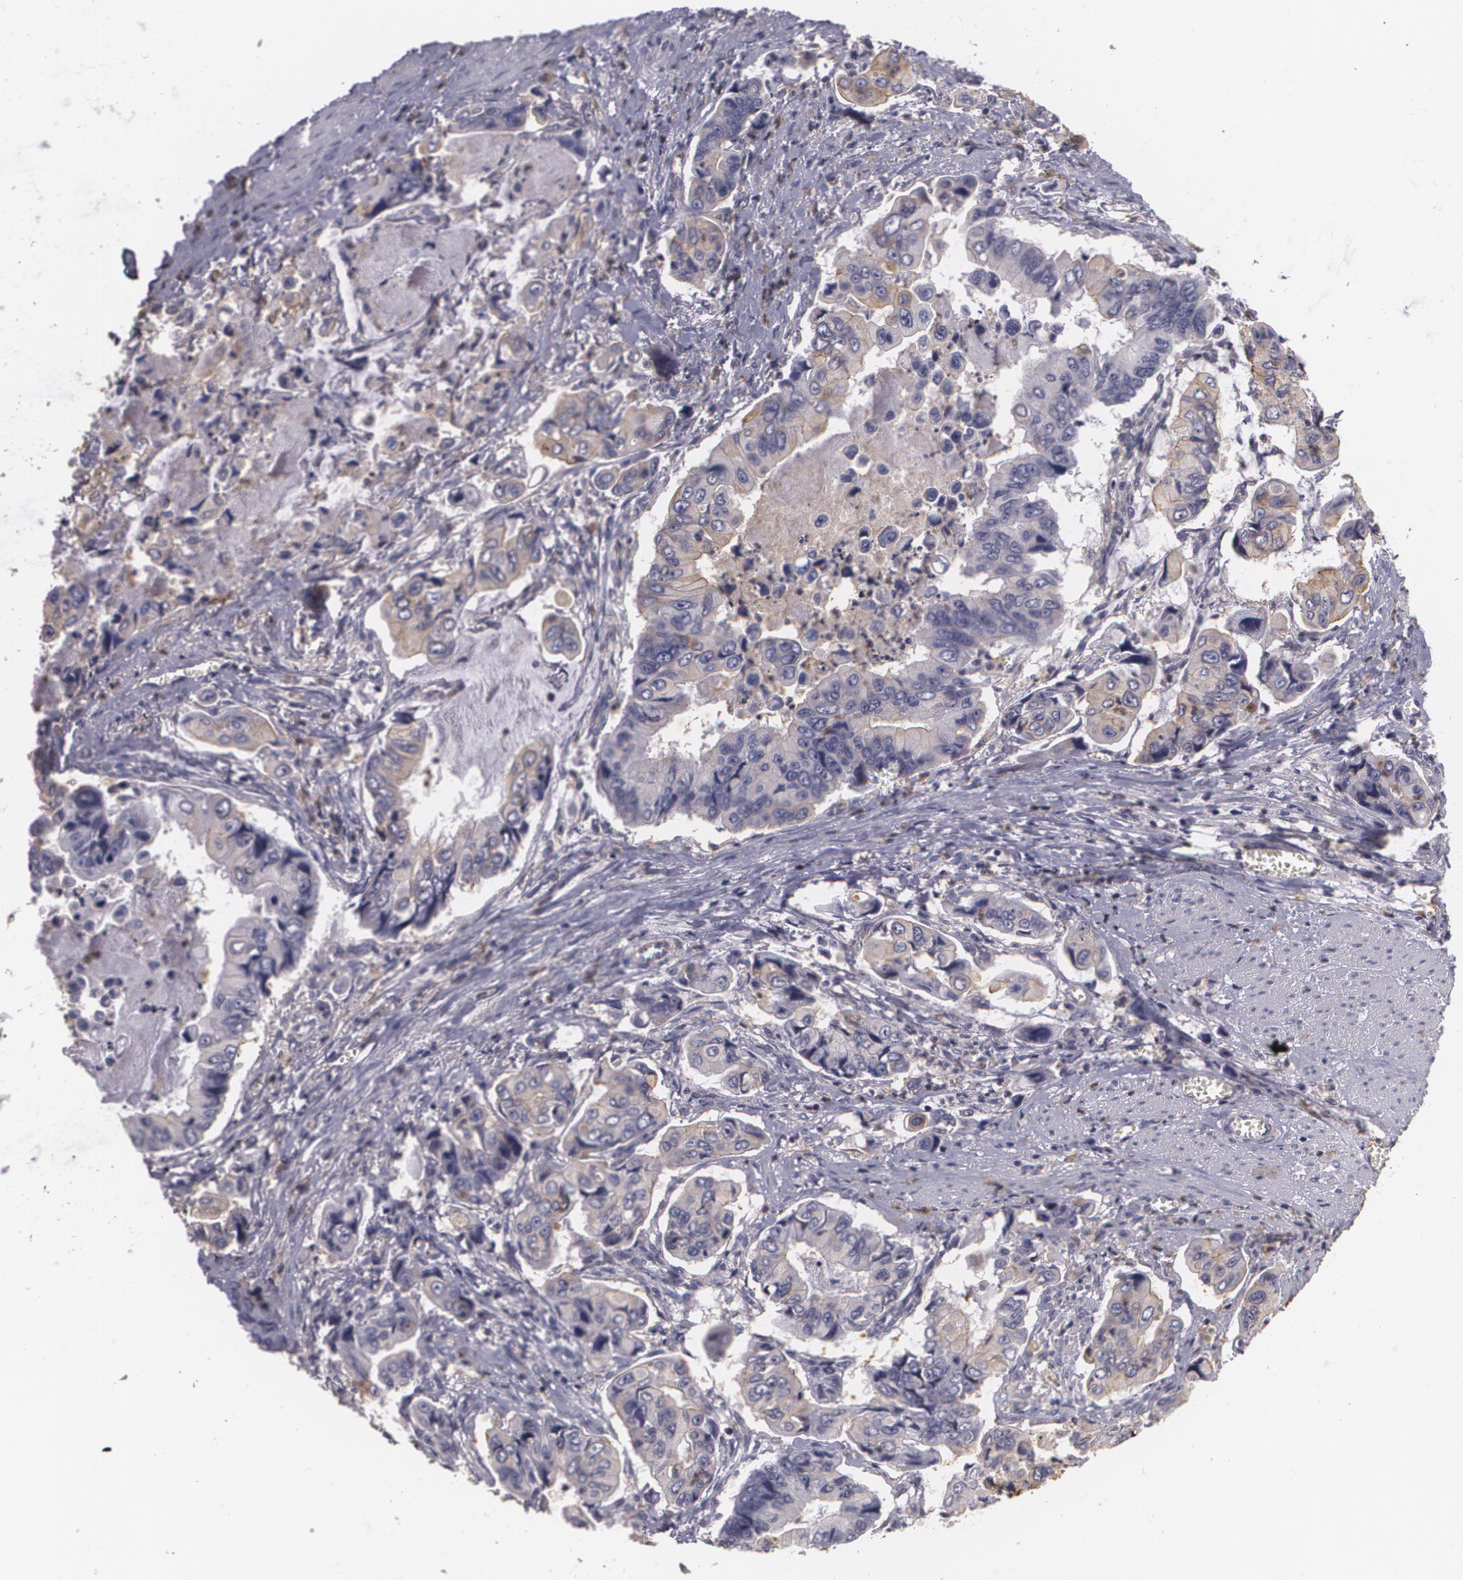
{"staining": {"intensity": "weak", "quantity": "25%-75%", "location": "cytoplasmic/membranous"}, "tissue": "stomach cancer", "cell_type": "Tumor cells", "image_type": "cancer", "snomed": [{"axis": "morphology", "description": "Adenocarcinoma, NOS"}, {"axis": "topography", "description": "Stomach, upper"}], "caption": "Stomach adenocarcinoma stained with IHC reveals weak cytoplasmic/membranous expression in about 25%-75% of tumor cells. The staining was performed using DAB (3,3'-diaminobenzidine), with brown indicating positive protein expression. Nuclei are stained blue with hematoxylin.", "gene": "KCNA4", "patient": {"sex": "male", "age": 80}}